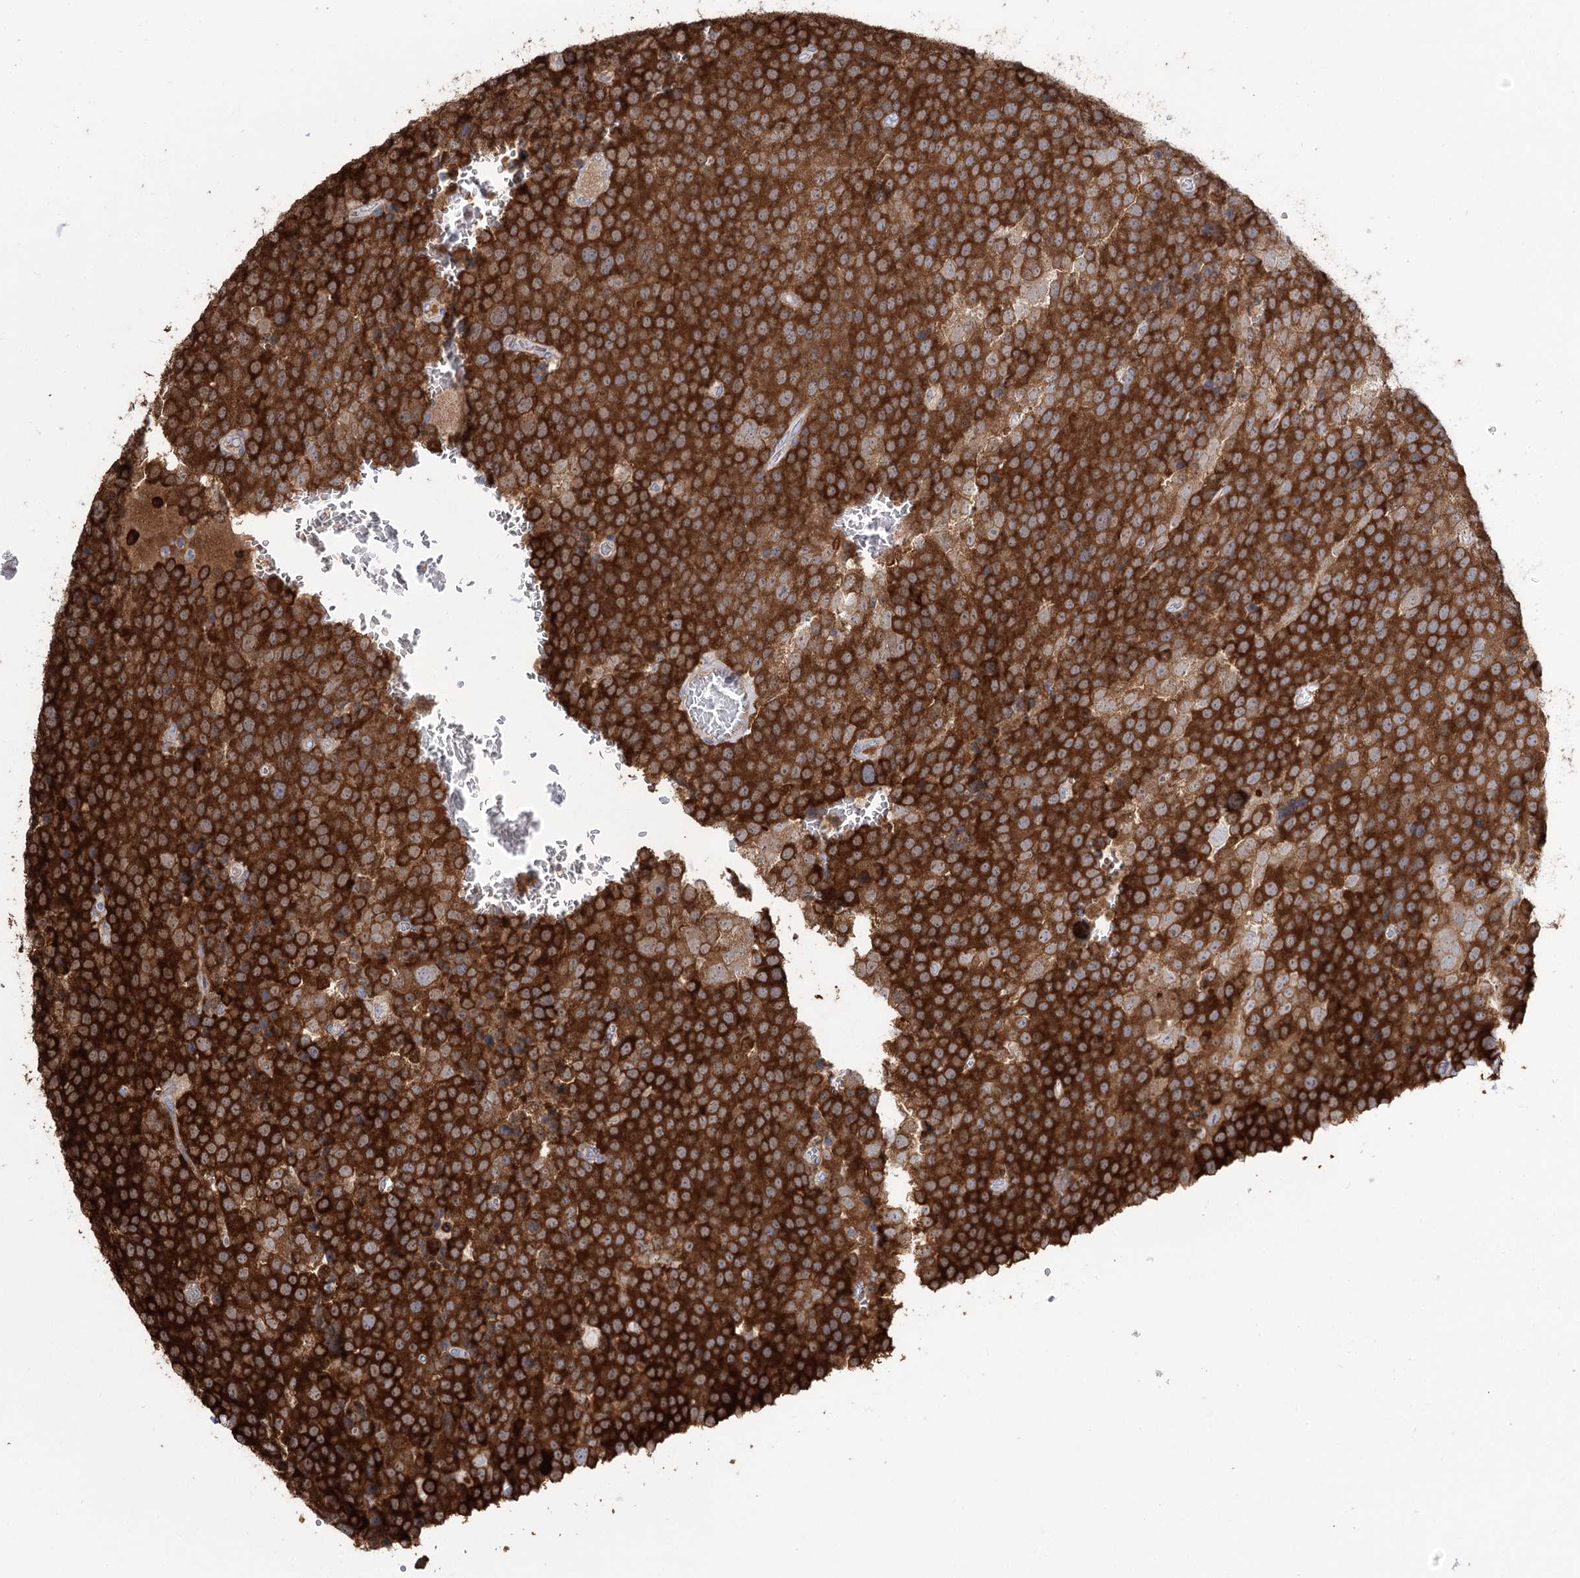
{"staining": {"intensity": "strong", "quantity": ">75%", "location": "cytoplasmic/membranous"}, "tissue": "testis cancer", "cell_type": "Tumor cells", "image_type": "cancer", "snomed": [{"axis": "morphology", "description": "Seminoma, NOS"}, {"axis": "topography", "description": "Testis"}], "caption": "Human testis cancer (seminoma) stained with a brown dye shows strong cytoplasmic/membranous positive staining in approximately >75% of tumor cells.", "gene": "STT3B", "patient": {"sex": "male", "age": 71}}